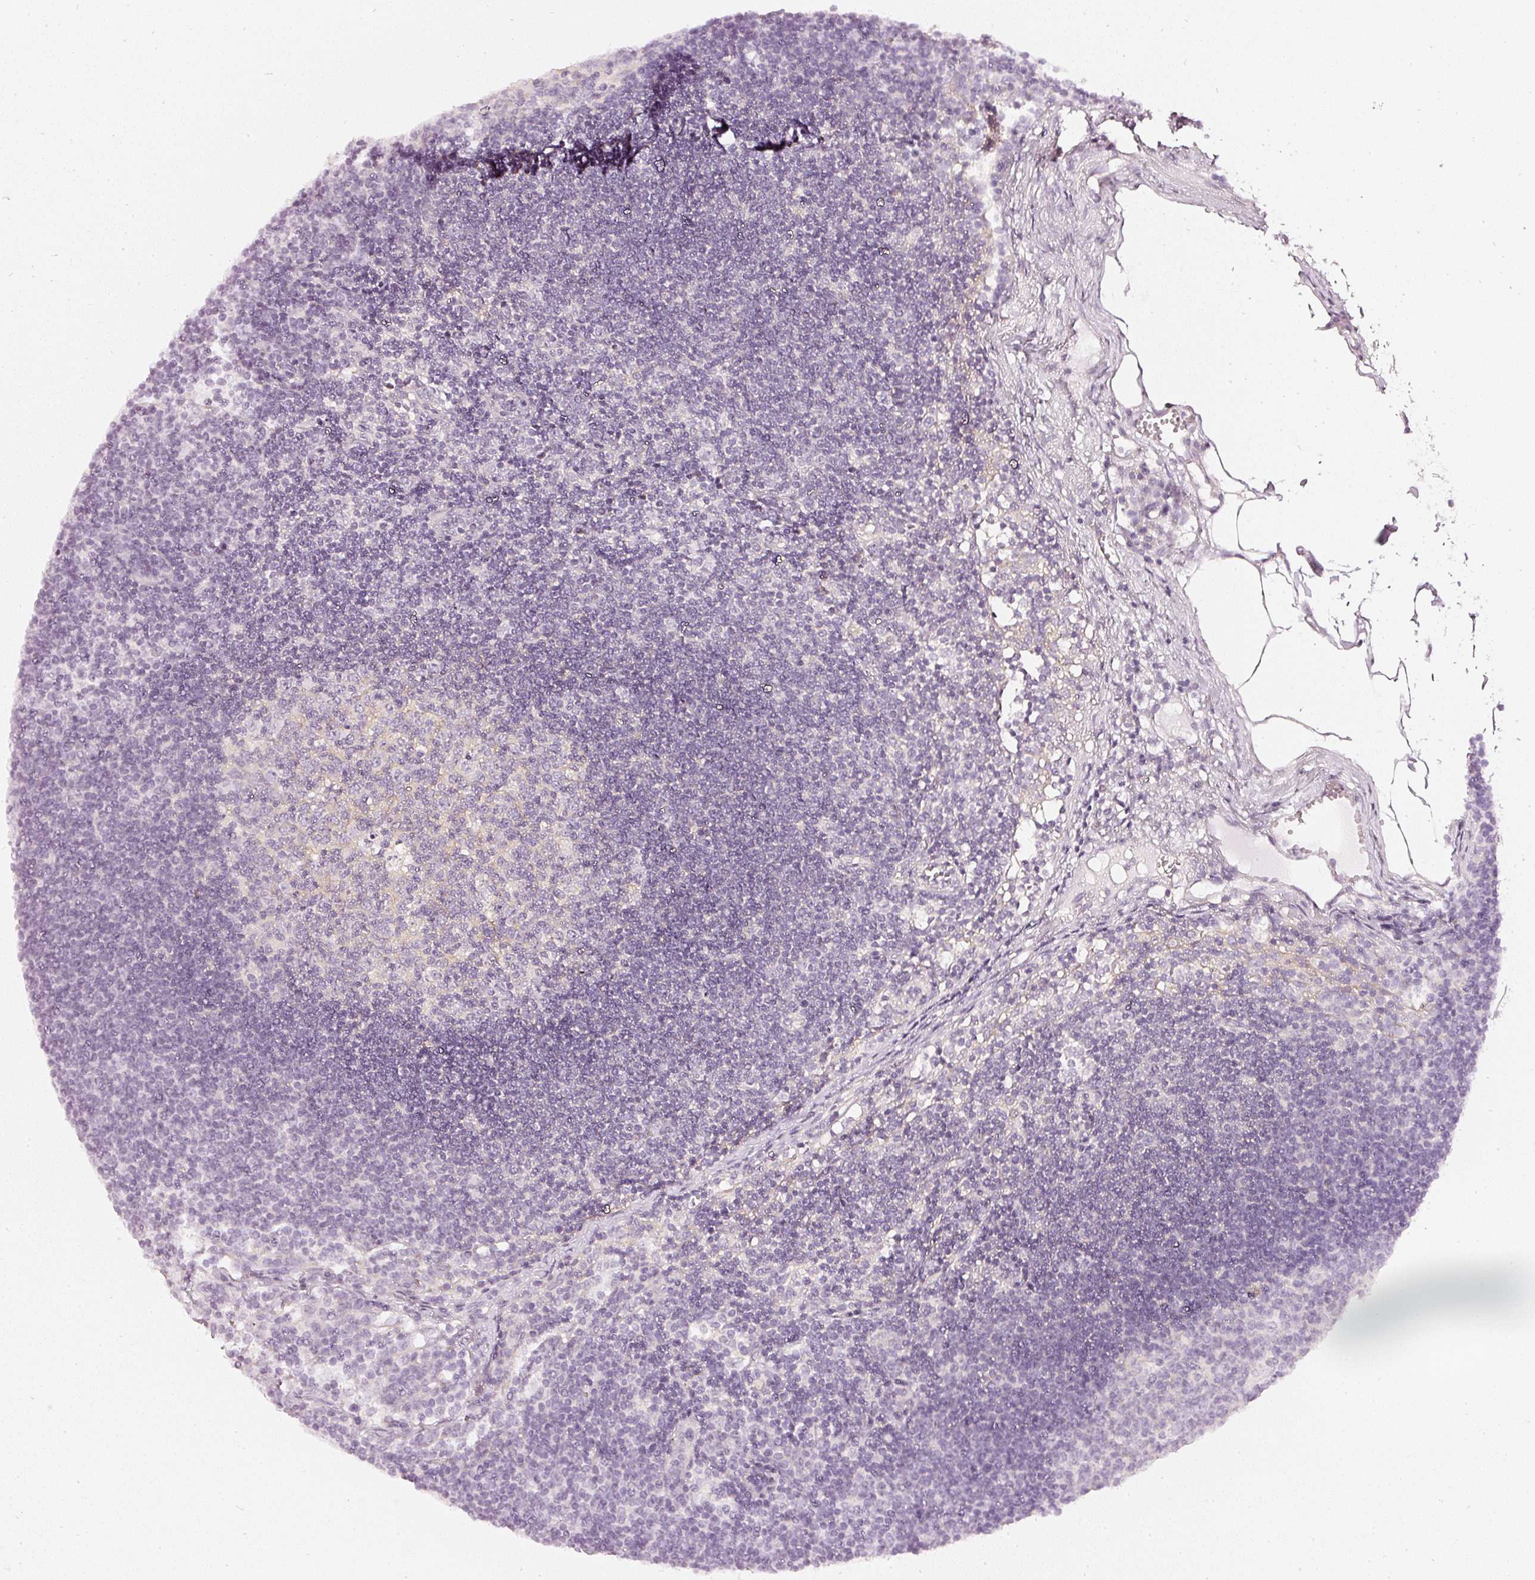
{"staining": {"intensity": "negative", "quantity": "none", "location": "none"}, "tissue": "lymph node", "cell_type": "Germinal center cells", "image_type": "normal", "snomed": [{"axis": "morphology", "description": "Normal tissue, NOS"}, {"axis": "topography", "description": "Lymph node"}], "caption": "Immunohistochemical staining of normal human lymph node demonstrates no significant staining in germinal center cells. Brightfield microscopy of immunohistochemistry (IHC) stained with DAB (brown) and hematoxylin (blue), captured at high magnification.", "gene": "CNP", "patient": {"sex": "female", "age": 29}}